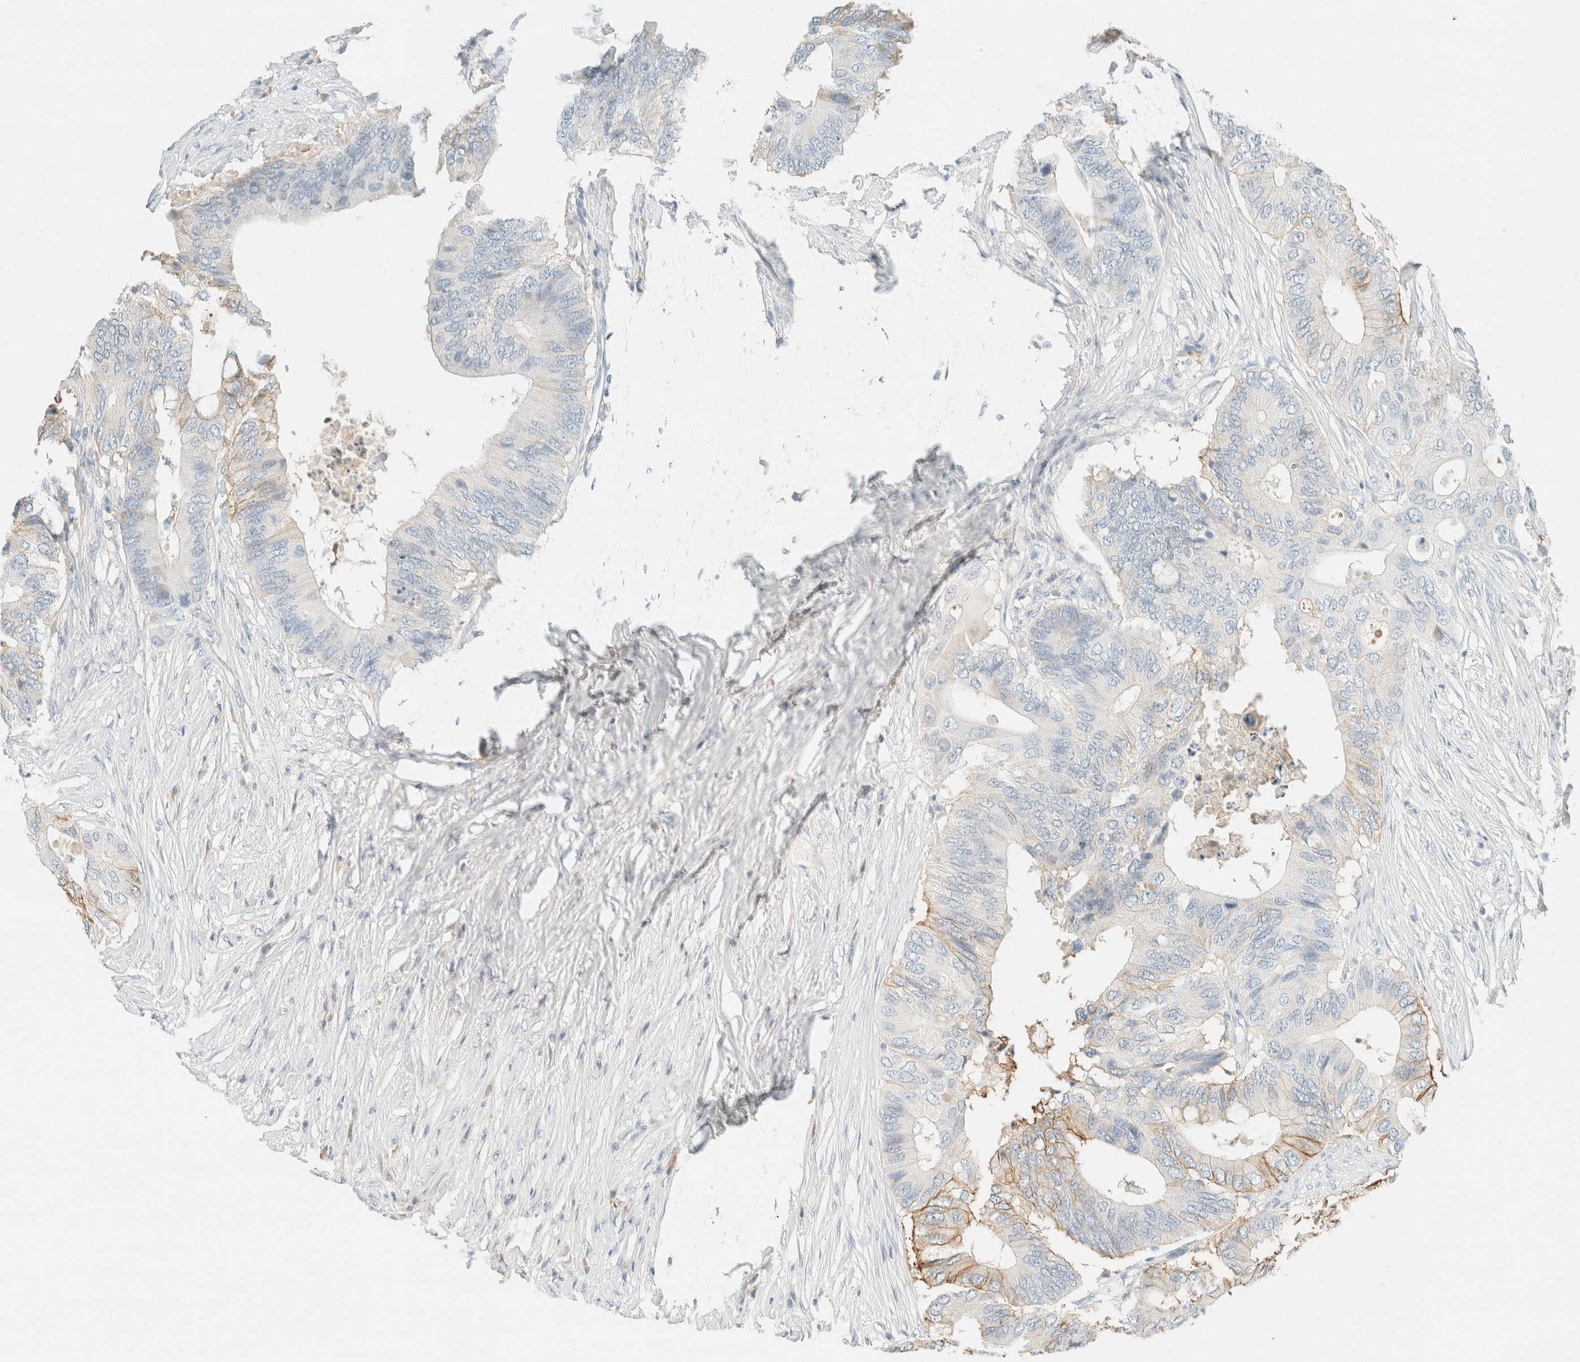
{"staining": {"intensity": "negative", "quantity": "none", "location": "none"}, "tissue": "colorectal cancer", "cell_type": "Tumor cells", "image_type": "cancer", "snomed": [{"axis": "morphology", "description": "Adenocarcinoma, NOS"}, {"axis": "topography", "description": "Colon"}], "caption": "The photomicrograph displays no significant staining in tumor cells of colorectal cancer (adenocarcinoma).", "gene": "GPA33", "patient": {"sex": "male", "age": 71}}